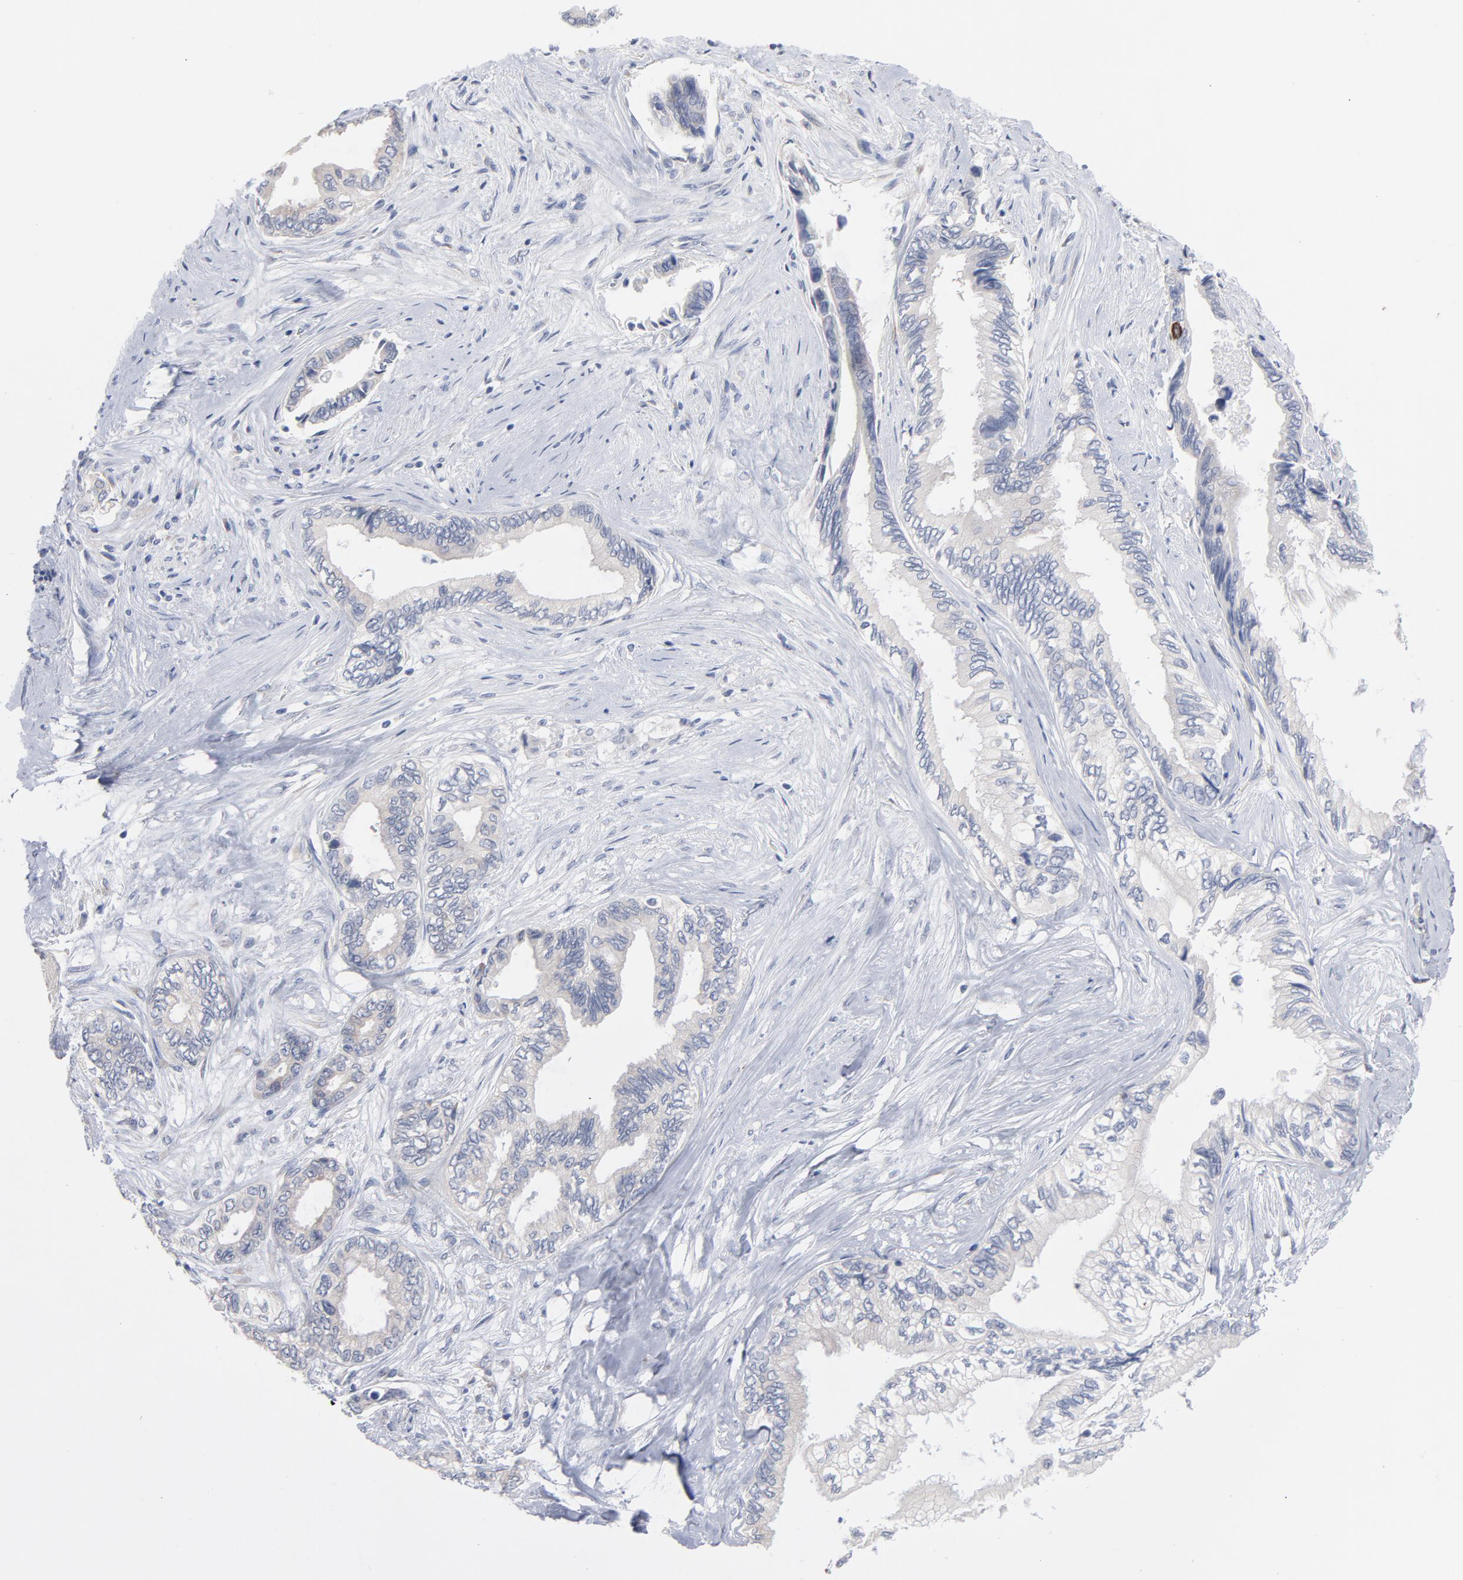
{"staining": {"intensity": "weak", "quantity": "<25%", "location": "cytoplasmic/membranous"}, "tissue": "pancreatic cancer", "cell_type": "Tumor cells", "image_type": "cancer", "snomed": [{"axis": "morphology", "description": "Adenocarcinoma, NOS"}, {"axis": "topography", "description": "Pancreas"}], "caption": "Tumor cells are negative for protein expression in human pancreatic cancer.", "gene": "CPE", "patient": {"sex": "female", "age": 66}}